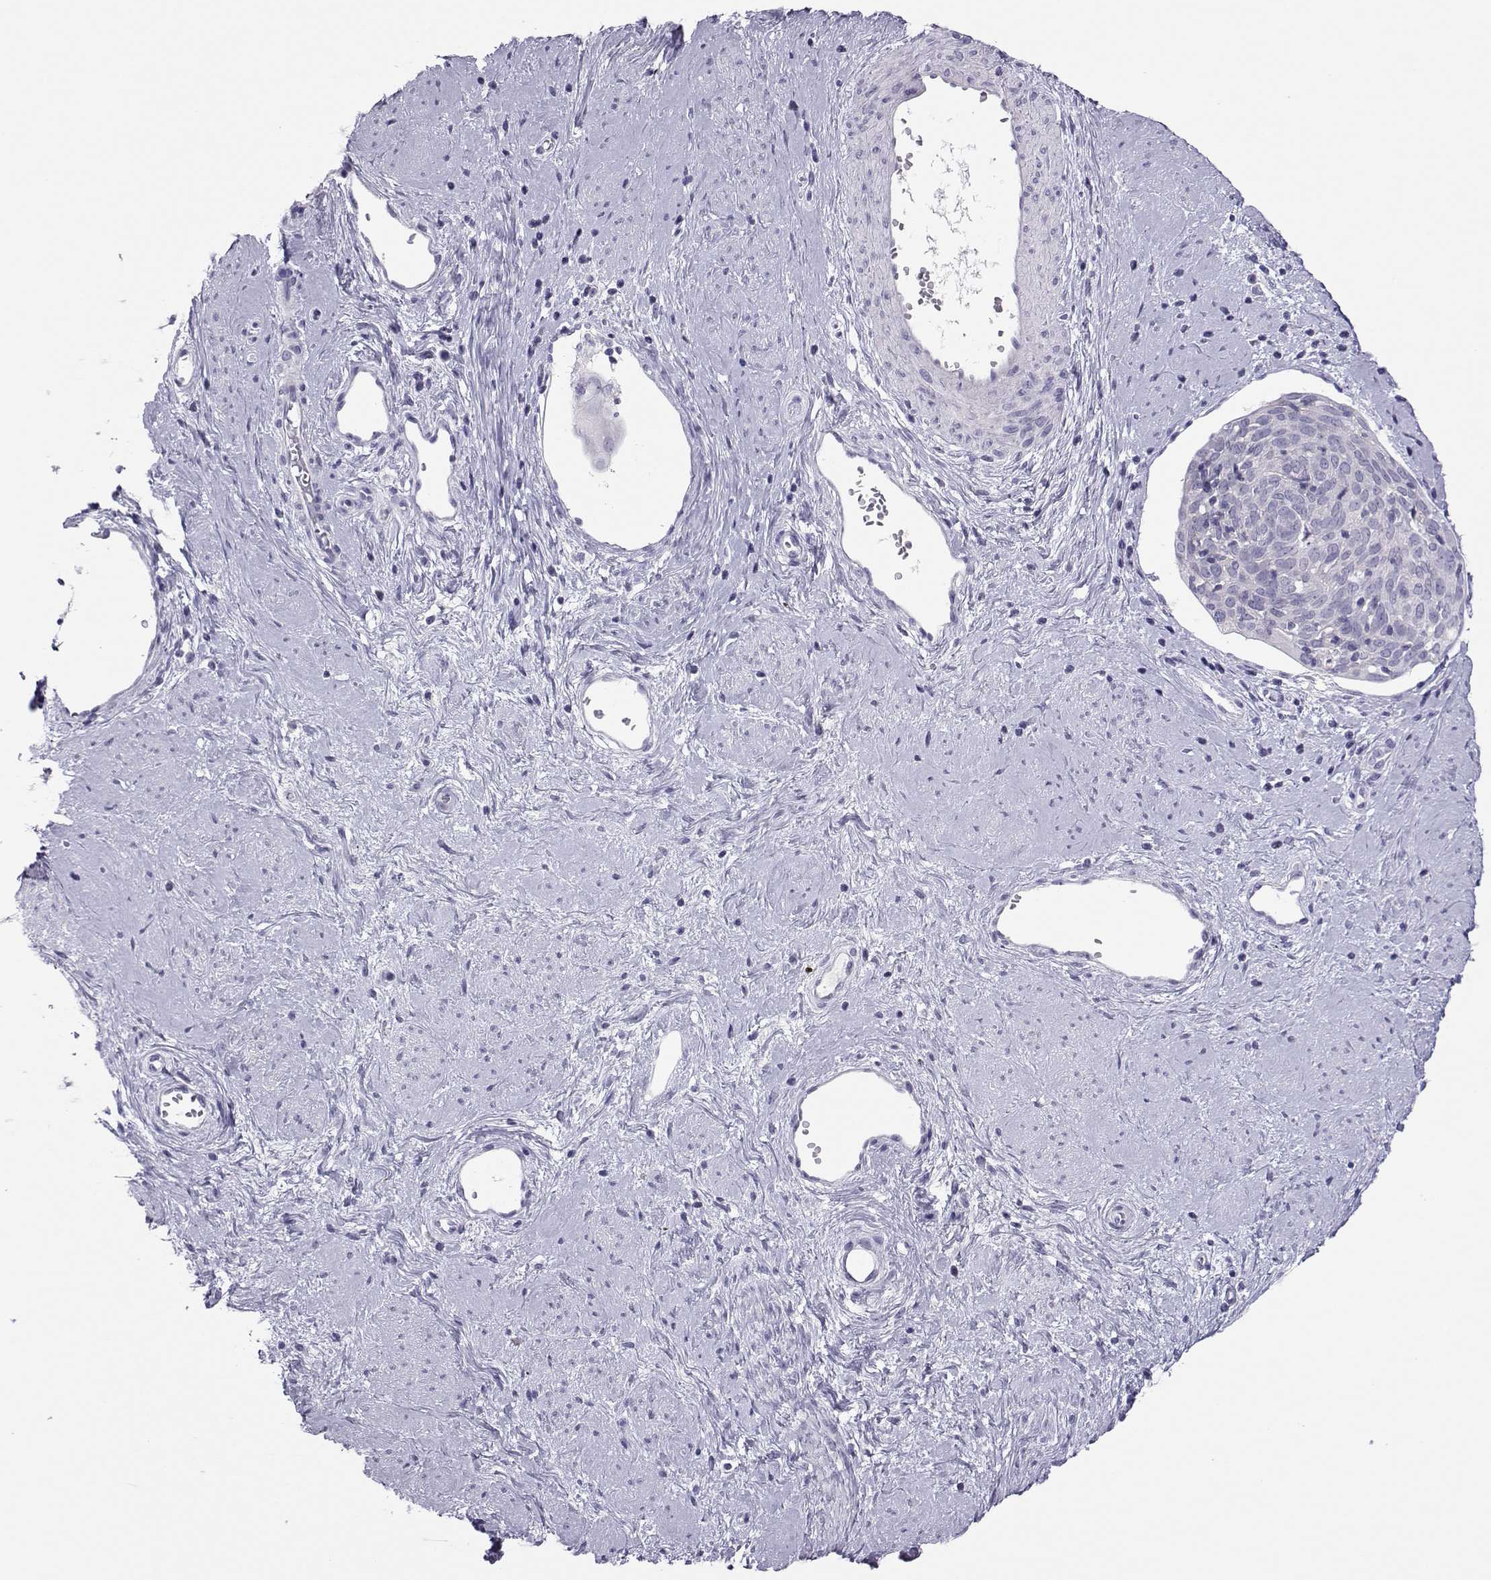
{"staining": {"intensity": "negative", "quantity": "none", "location": "none"}, "tissue": "cervical cancer", "cell_type": "Tumor cells", "image_type": "cancer", "snomed": [{"axis": "morphology", "description": "Squamous cell carcinoma, NOS"}, {"axis": "topography", "description": "Cervix"}], "caption": "High magnification brightfield microscopy of cervical squamous cell carcinoma stained with DAB (brown) and counterstained with hematoxylin (blue): tumor cells show no significant staining.", "gene": "TRPM7", "patient": {"sex": "female", "age": 39}}